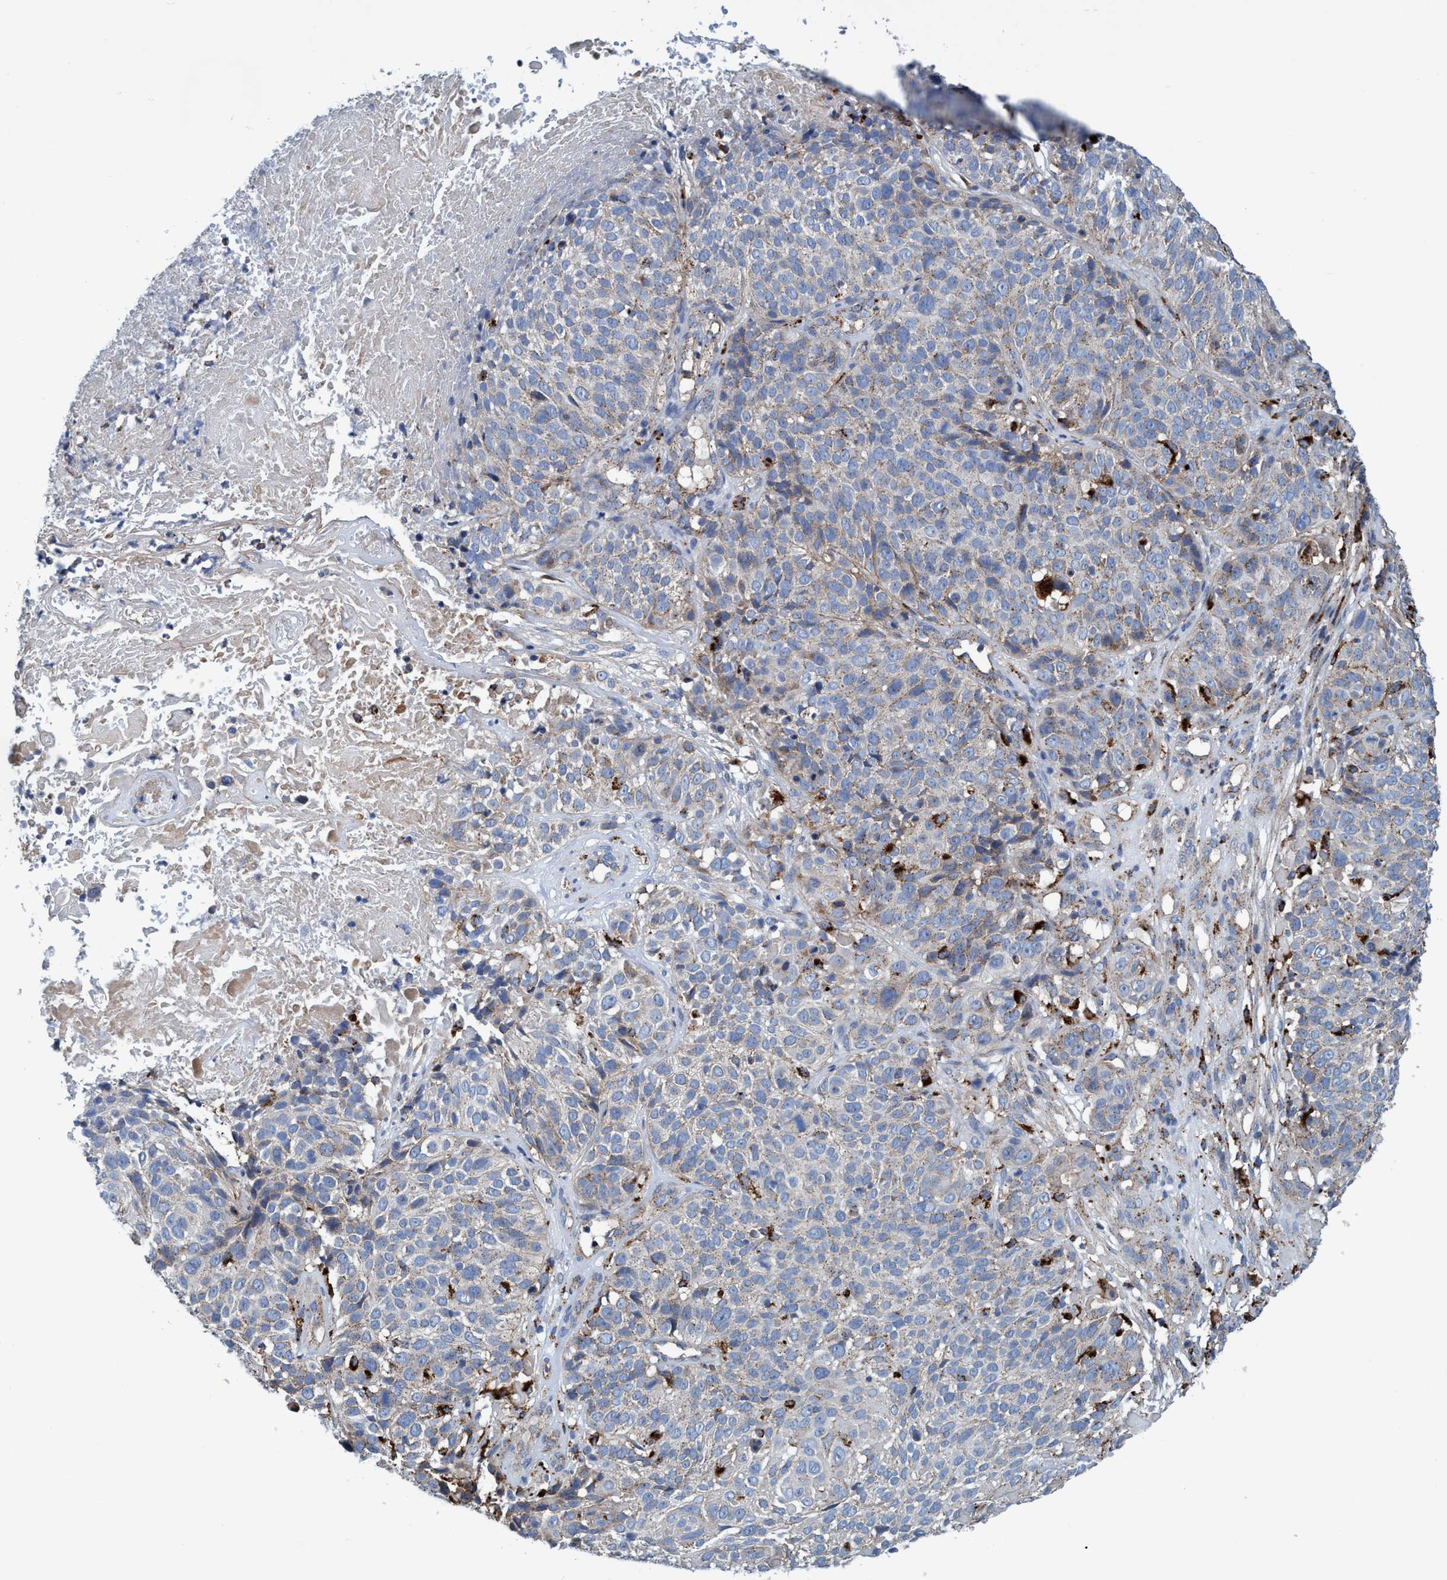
{"staining": {"intensity": "weak", "quantity": "25%-75%", "location": "cytoplasmic/membranous"}, "tissue": "cervical cancer", "cell_type": "Tumor cells", "image_type": "cancer", "snomed": [{"axis": "morphology", "description": "Squamous cell carcinoma, NOS"}, {"axis": "topography", "description": "Cervix"}], "caption": "Cervical cancer (squamous cell carcinoma) was stained to show a protein in brown. There is low levels of weak cytoplasmic/membranous expression in approximately 25%-75% of tumor cells.", "gene": "TRIM65", "patient": {"sex": "female", "age": 74}}